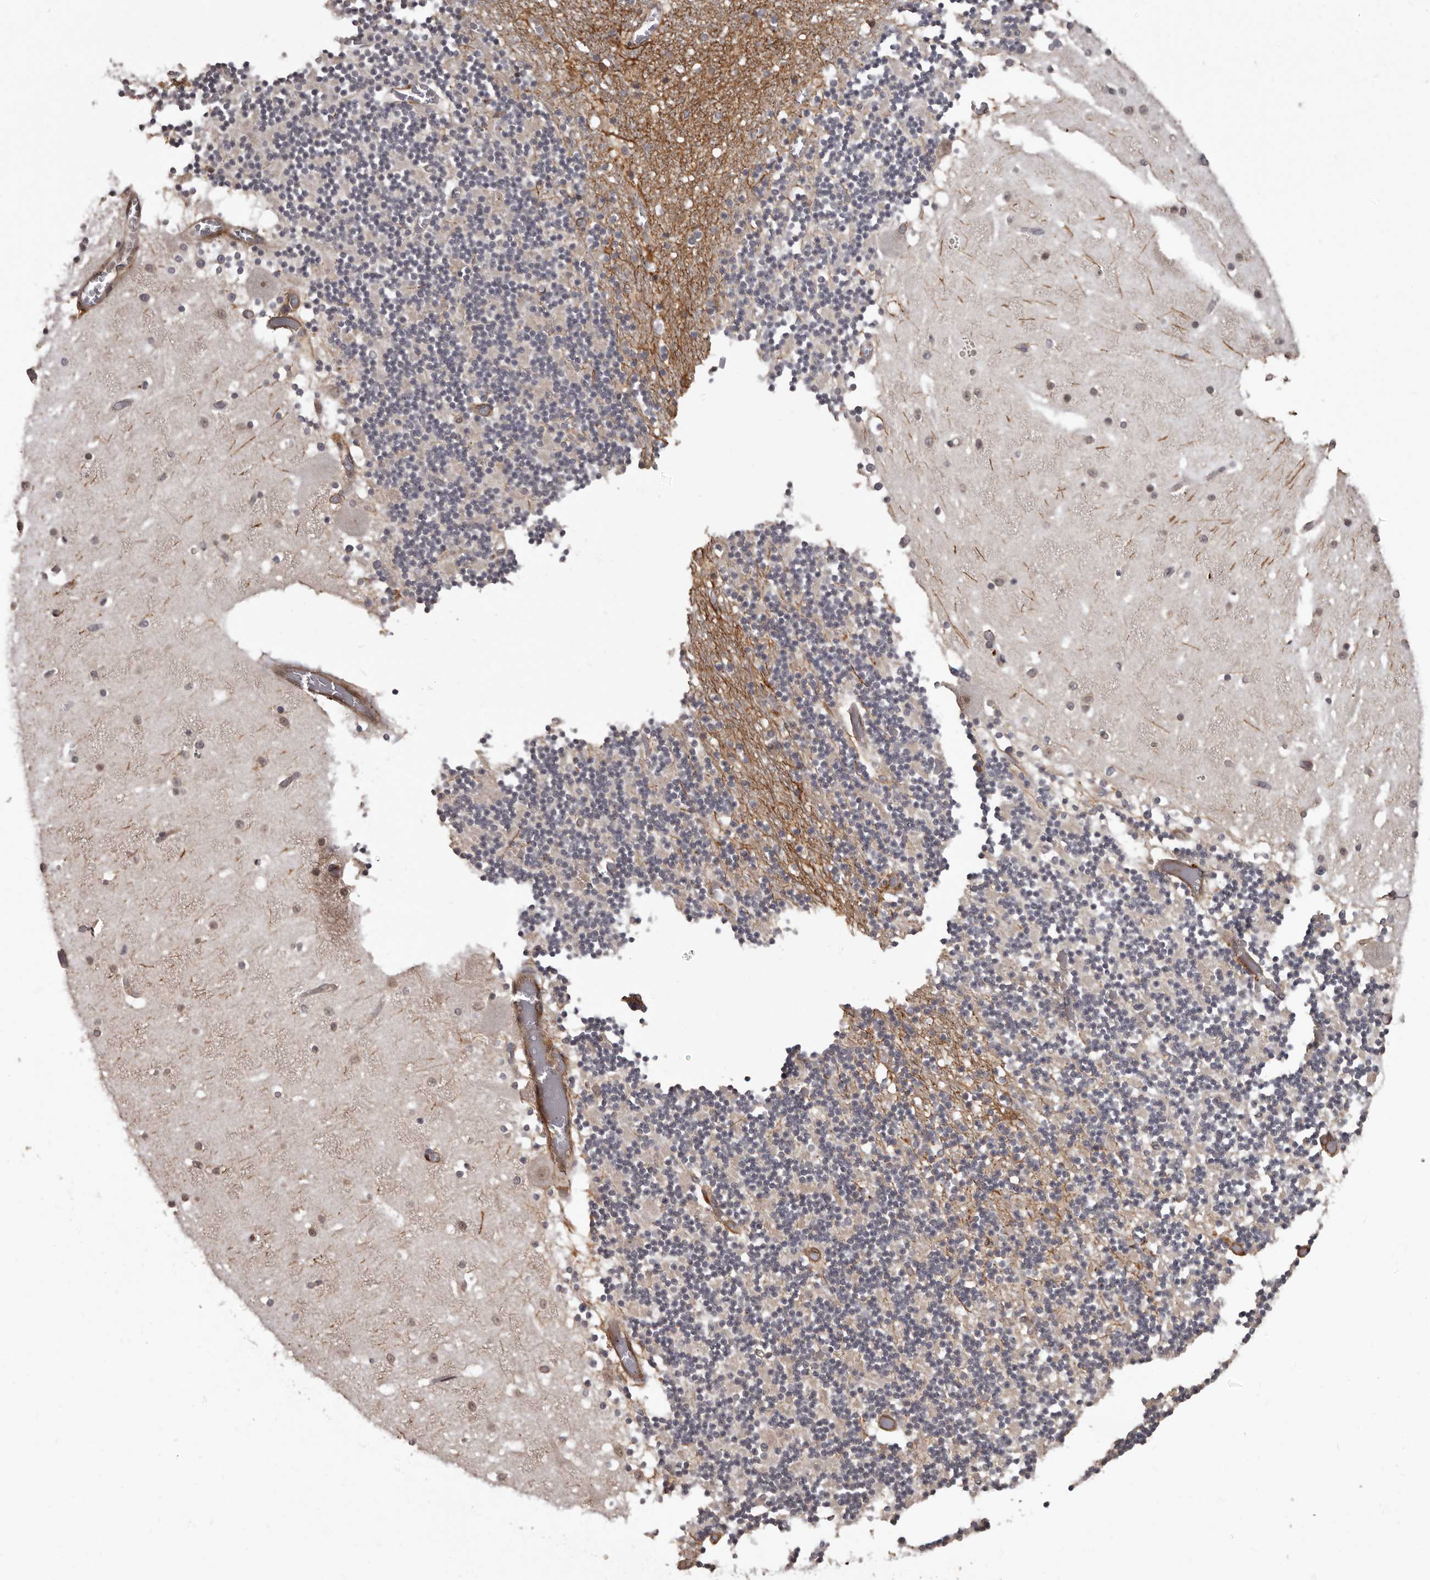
{"staining": {"intensity": "negative", "quantity": "none", "location": "none"}, "tissue": "cerebellum", "cell_type": "Cells in granular layer", "image_type": "normal", "snomed": [{"axis": "morphology", "description": "Normal tissue, NOS"}, {"axis": "topography", "description": "Cerebellum"}], "caption": "Protein analysis of unremarkable cerebellum reveals no significant positivity in cells in granular layer. (DAB (3,3'-diaminobenzidine) immunohistochemistry (IHC) visualized using brightfield microscopy, high magnification).", "gene": "SLITRK6", "patient": {"sex": "female", "age": 28}}